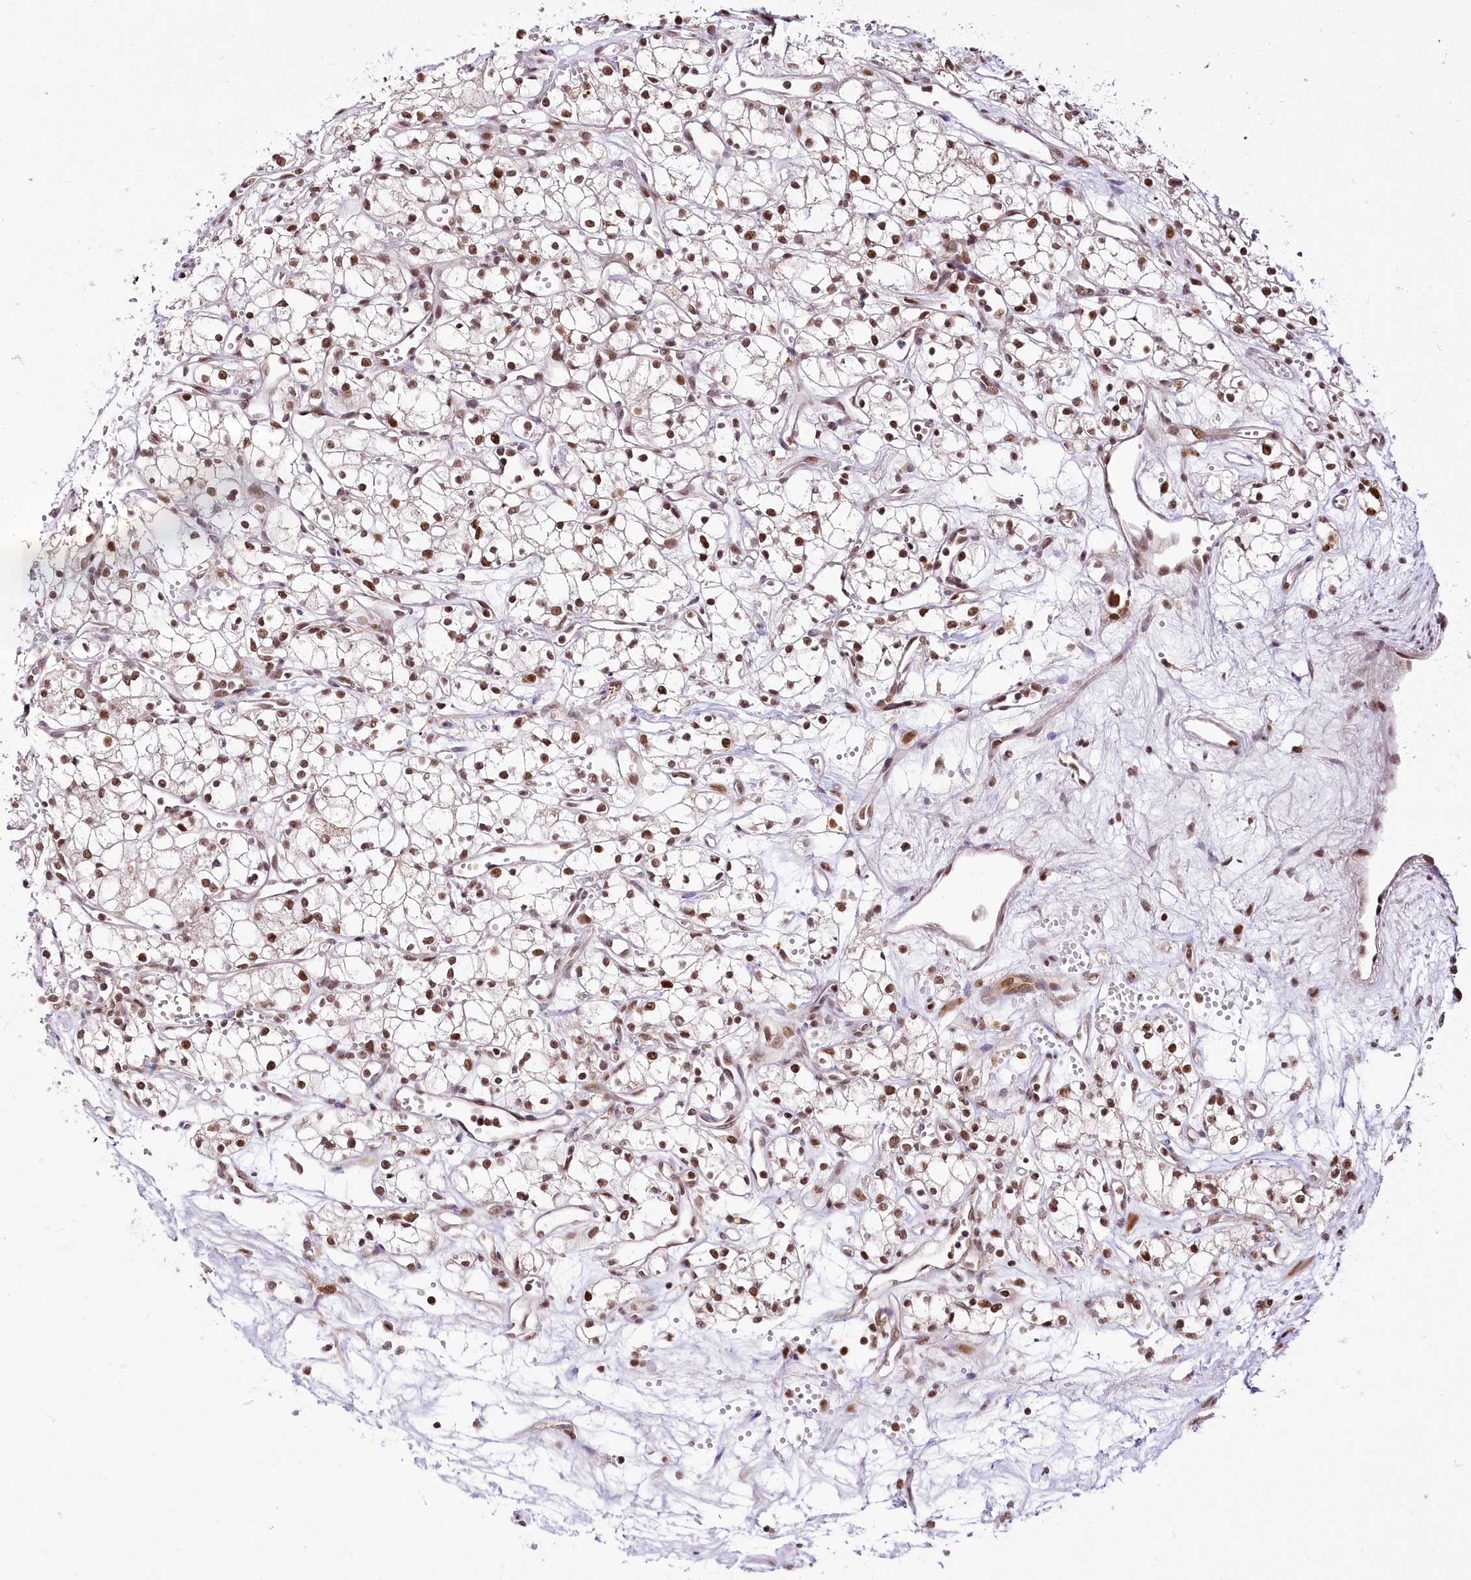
{"staining": {"intensity": "moderate", "quantity": ">75%", "location": "nuclear"}, "tissue": "renal cancer", "cell_type": "Tumor cells", "image_type": "cancer", "snomed": [{"axis": "morphology", "description": "Adenocarcinoma, NOS"}, {"axis": "topography", "description": "Kidney"}], "caption": "Tumor cells display medium levels of moderate nuclear staining in approximately >75% of cells in human renal adenocarcinoma.", "gene": "POLA2", "patient": {"sex": "male", "age": 59}}